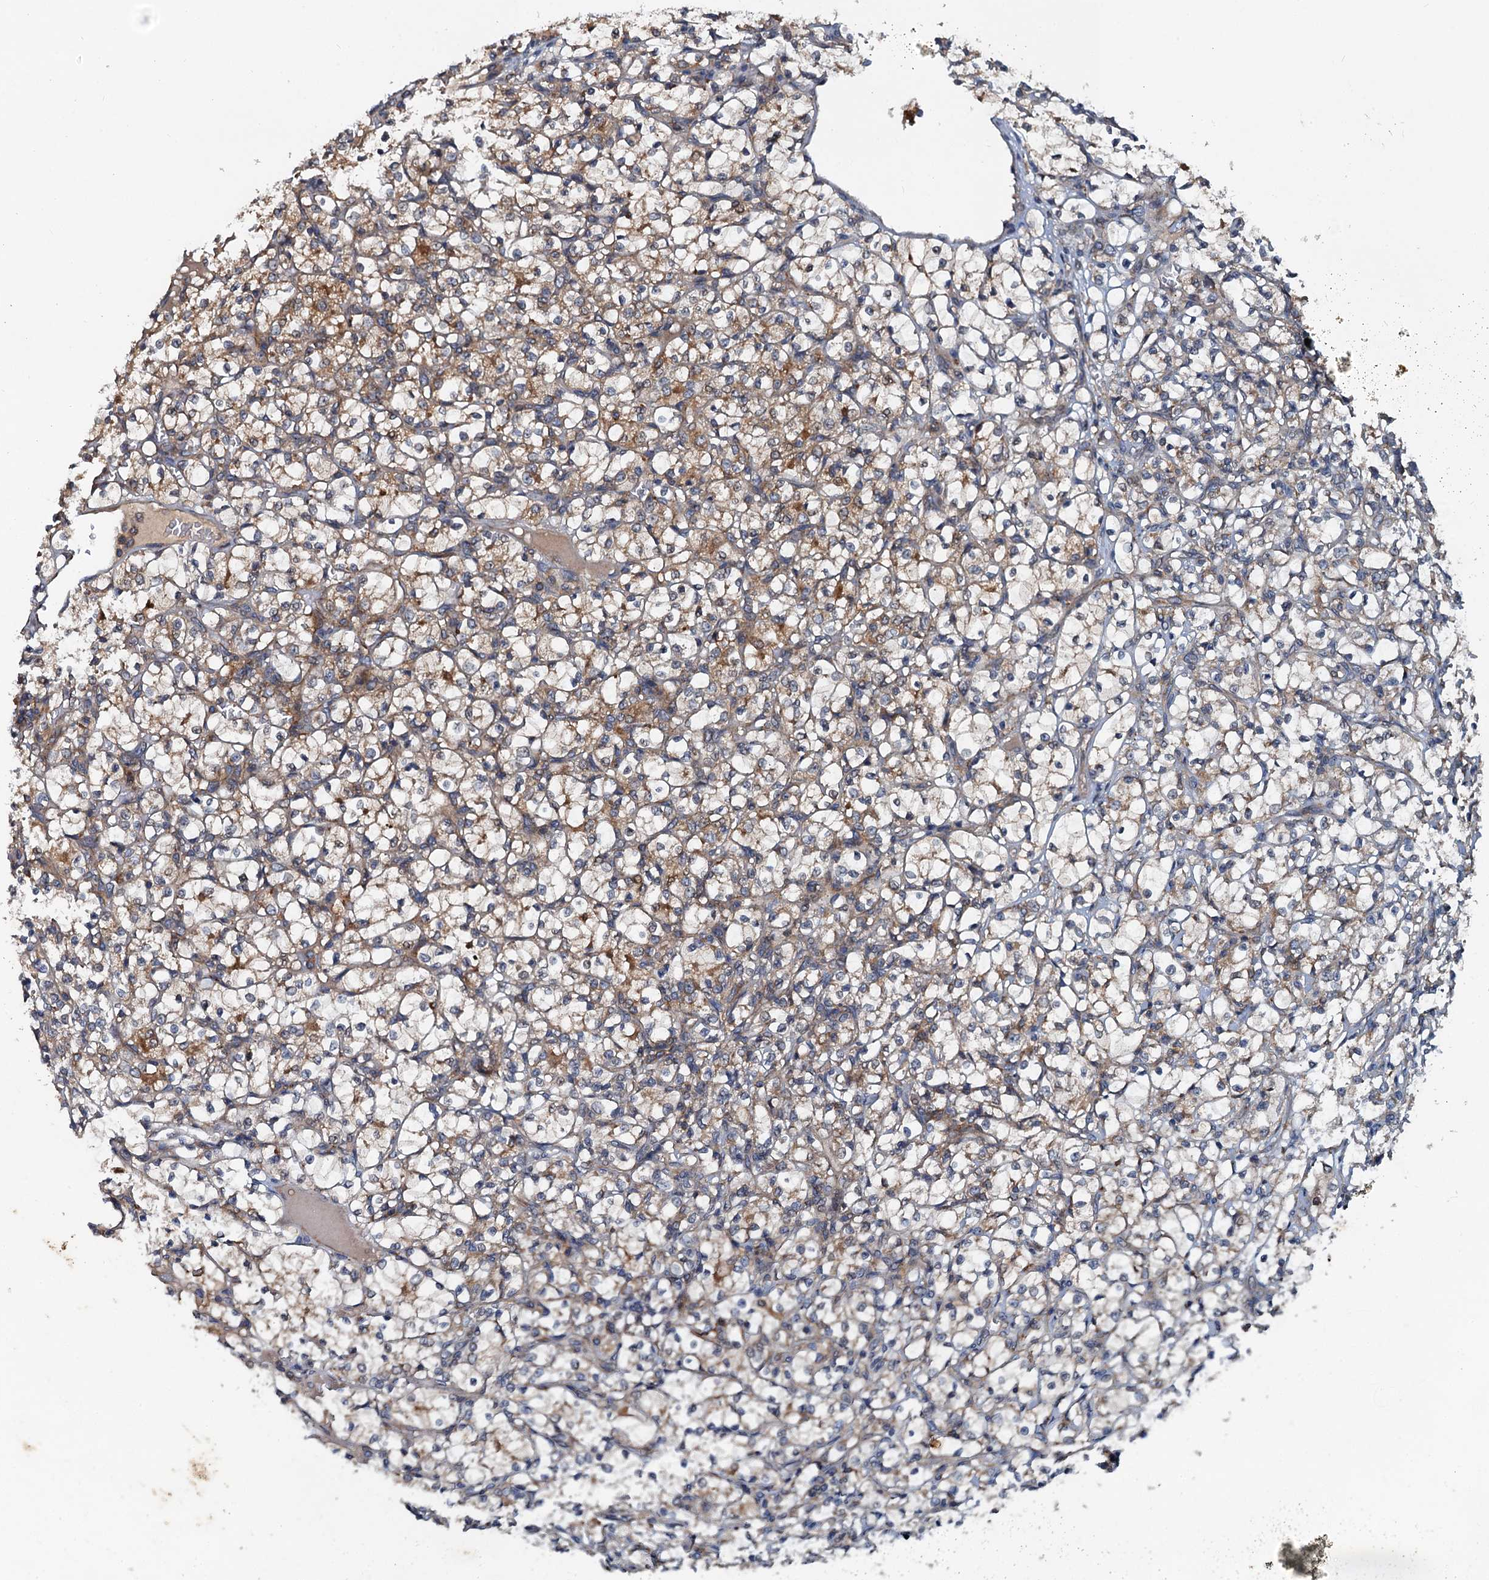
{"staining": {"intensity": "moderate", "quantity": "25%-75%", "location": "cytoplasmic/membranous"}, "tissue": "renal cancer", "cell_type": "Tumor cells", "image_type": "cancer", "snomed": [{"axis": "morphology", "description": "Adenocarcinoma, NOS"}, {"axis": "topography", "description": "Kidney"}], "caption": "Renal cancer (adenocarcinoma) tissue shows moderate cytoplasmic/membranous positivity in about 25%-75% of tumor cells The staining is performed using DAB (3,3'-diaminobenzidine) brown chromogen to label protein expression. The nuclei are counter-stained blue using hematoxylin.", "gene": "EFL1", "patient": {"sex": "female", "age": 69}}